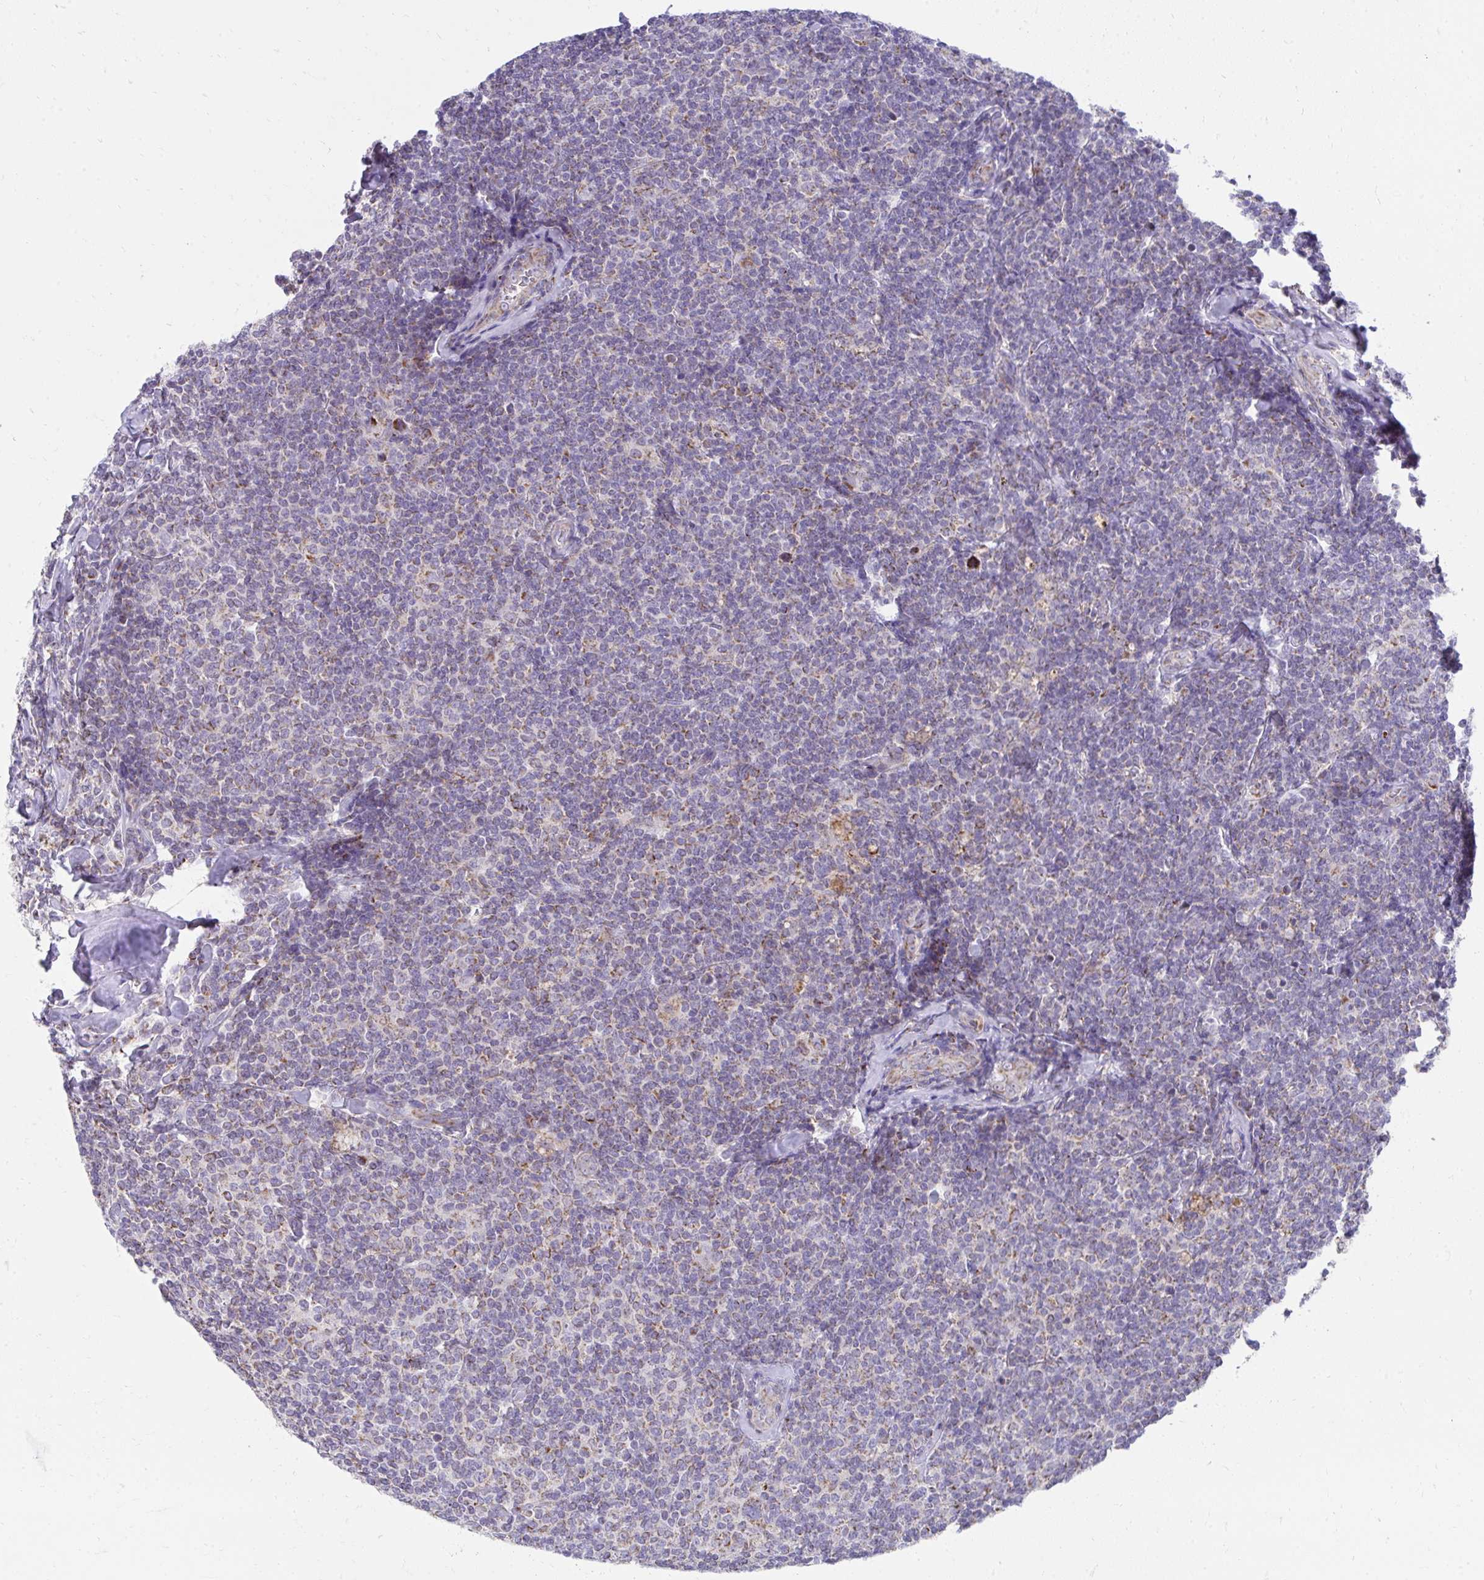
{"staining": {"intensity": "weak", "quantity": "<25%", "location": "cytoplasmic/membranous"}, "tissue": "lymphoma", "cell_type": "Tumor cells", "image_type": "cancer", "snomed": [{"axis": "morphology", "description": "Malignant lymphoma, non-Hodgkin's type, Low grade"}, {"axis": "topography", "description": "Lymph node"}], "caption": "A high-resolution photomicrograph shows immunohistochemistry (IHC) staining of lymphoma, which reveals no significant staining in tumor cells.", "gene": "PRRG3", "patient": {"sex": "female", "age": 56}}